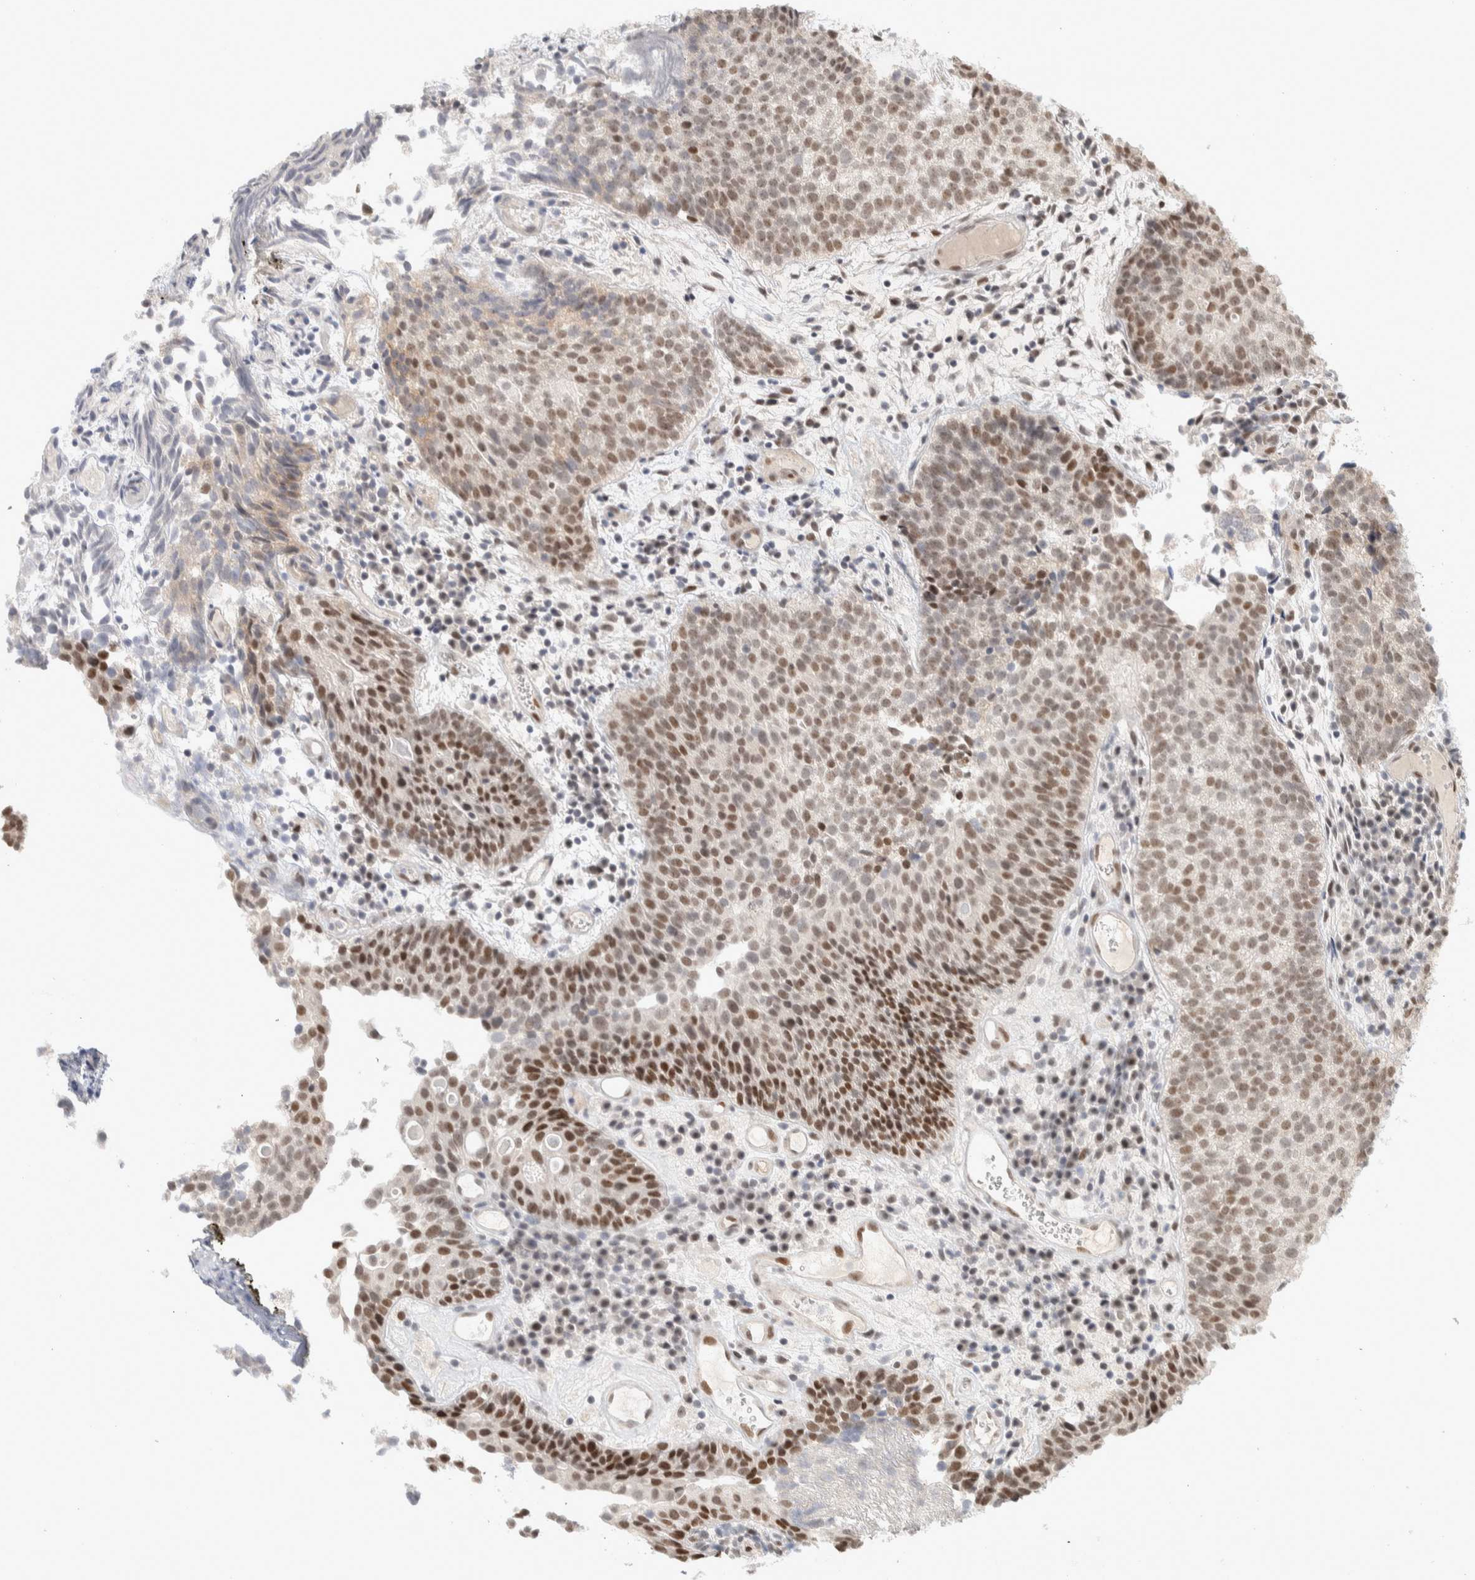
{"staining": {"intensity": "moderate", "quantity": ">75%", "location": "nuclear"}, "tissue": "urothelial cancer", "cell_type": "Tumor cells", "image_type": "cancer", "snomed": [{"axis": "morphology", "description": "Urothelial carcinoma, Low grade"}, {"axis": "topography", "description": "Urinary bladder"}], "caption": "High-power microscopy captured an immunohistochemistry photomicrograph of urothelial carcinoma (low-grade), revealing moderate nuclear expression in approximately >75% of tumor cells. The staining was performed using DAB (3,3'-diaminobenzidine), with brown indicating positive protein expression. Nuclei are stained blue with hematoxylin.", "gene": "PUS7", "patient": {"sex": "male", "age": 86}}